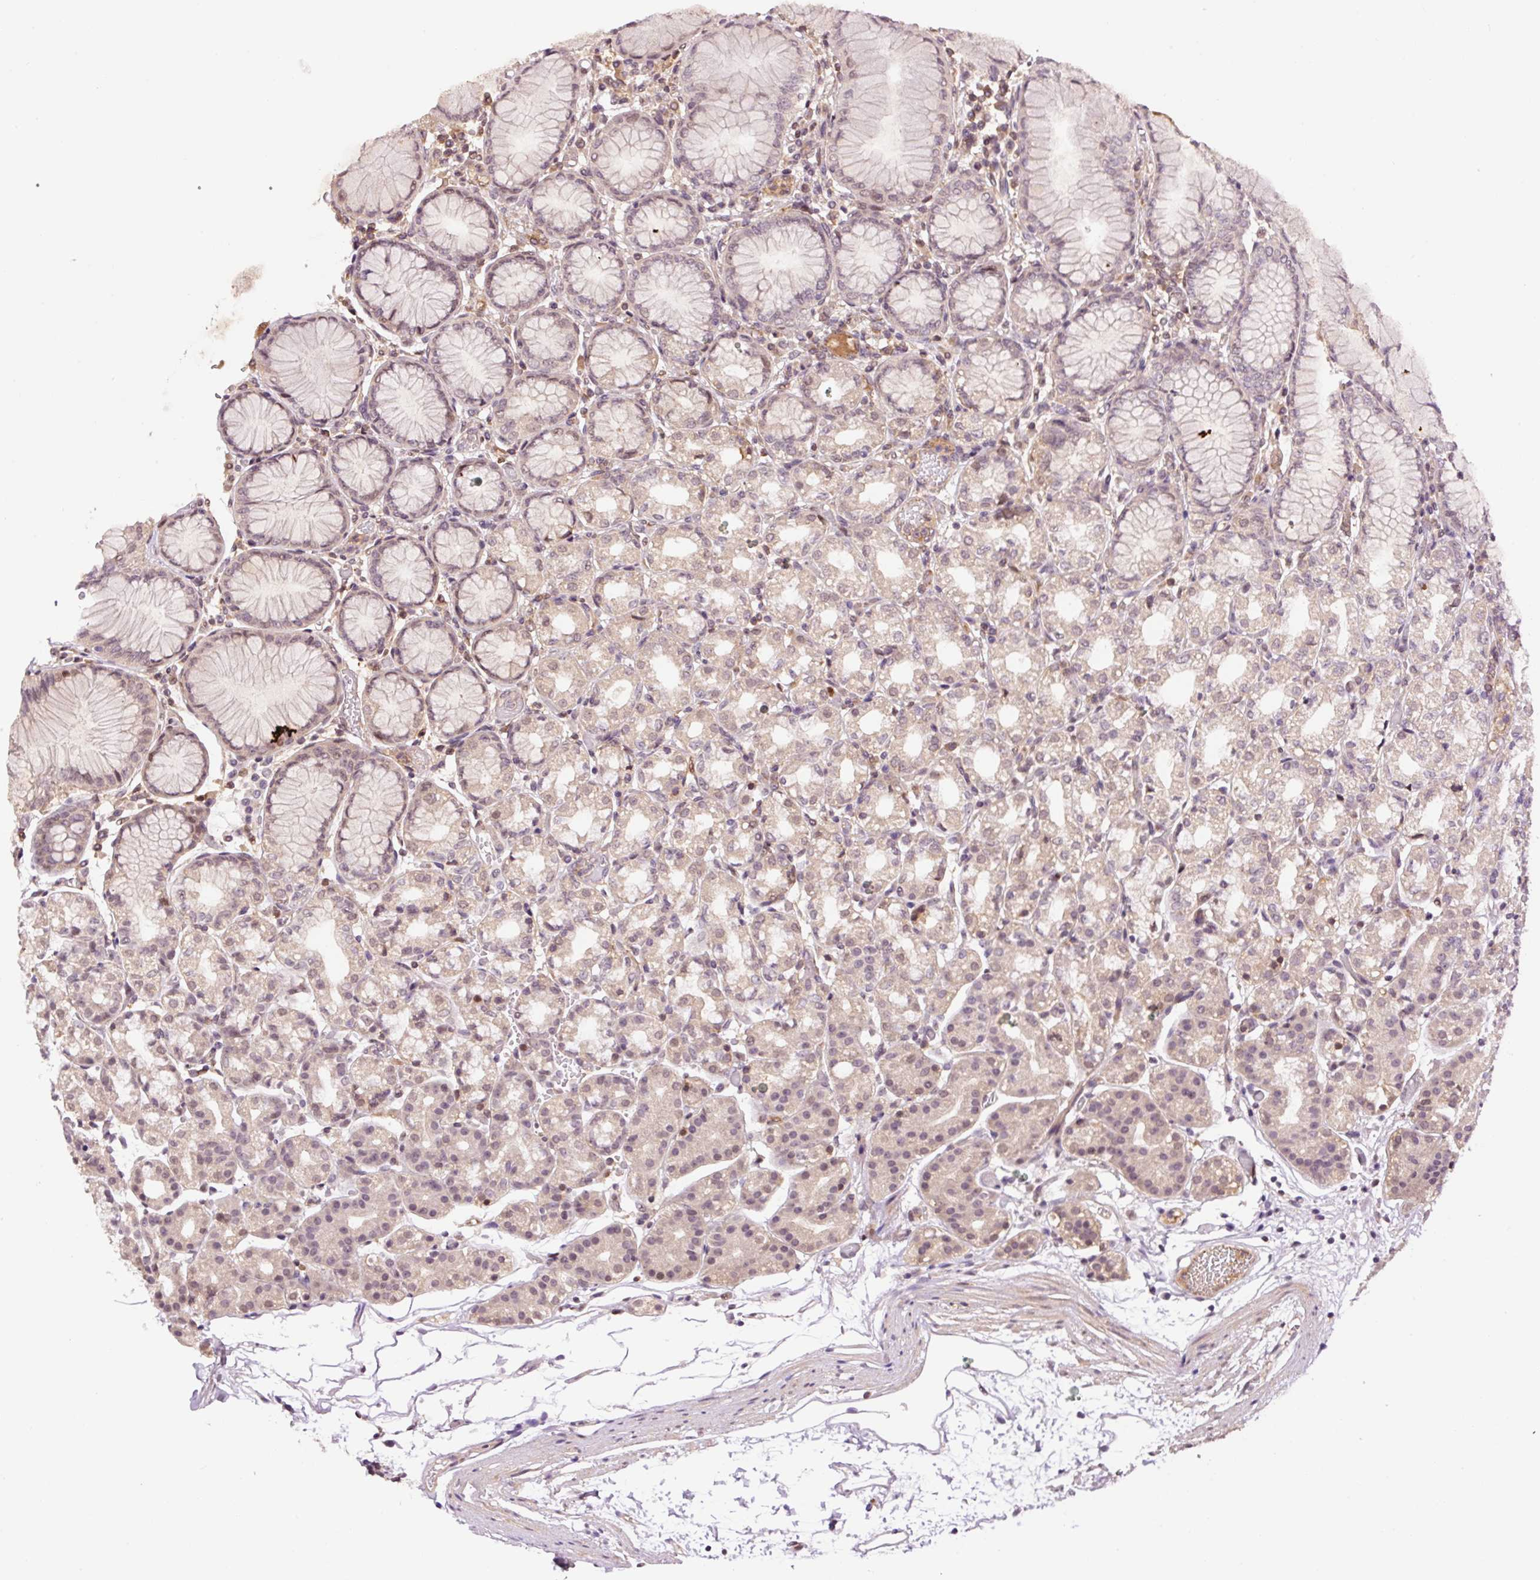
{"staining": {"intensity": "weak", "quantity": ">75%", "location": "cytoplasmic/membranous"}, "tissue": "stomach", "cell_type": "Glandular cells", "image_type": "normal", "snomed": [{"axis": "morphology", "description": "Normal tissue, NOS"}, {"axis": "topography", "description": "Stomach"}], "caption": "Immunohistochemical staining of normal stomach displays low levels of weak cytoplasmic/membranous expression in approximately >75% of glandular cells. The staining was performed using DAB, with brown indicating positive protein expression. Nuclei are stained blue with hematoxylin.", "gene": "DPPA4", "patient": {"sex": "female", "age": 57}}